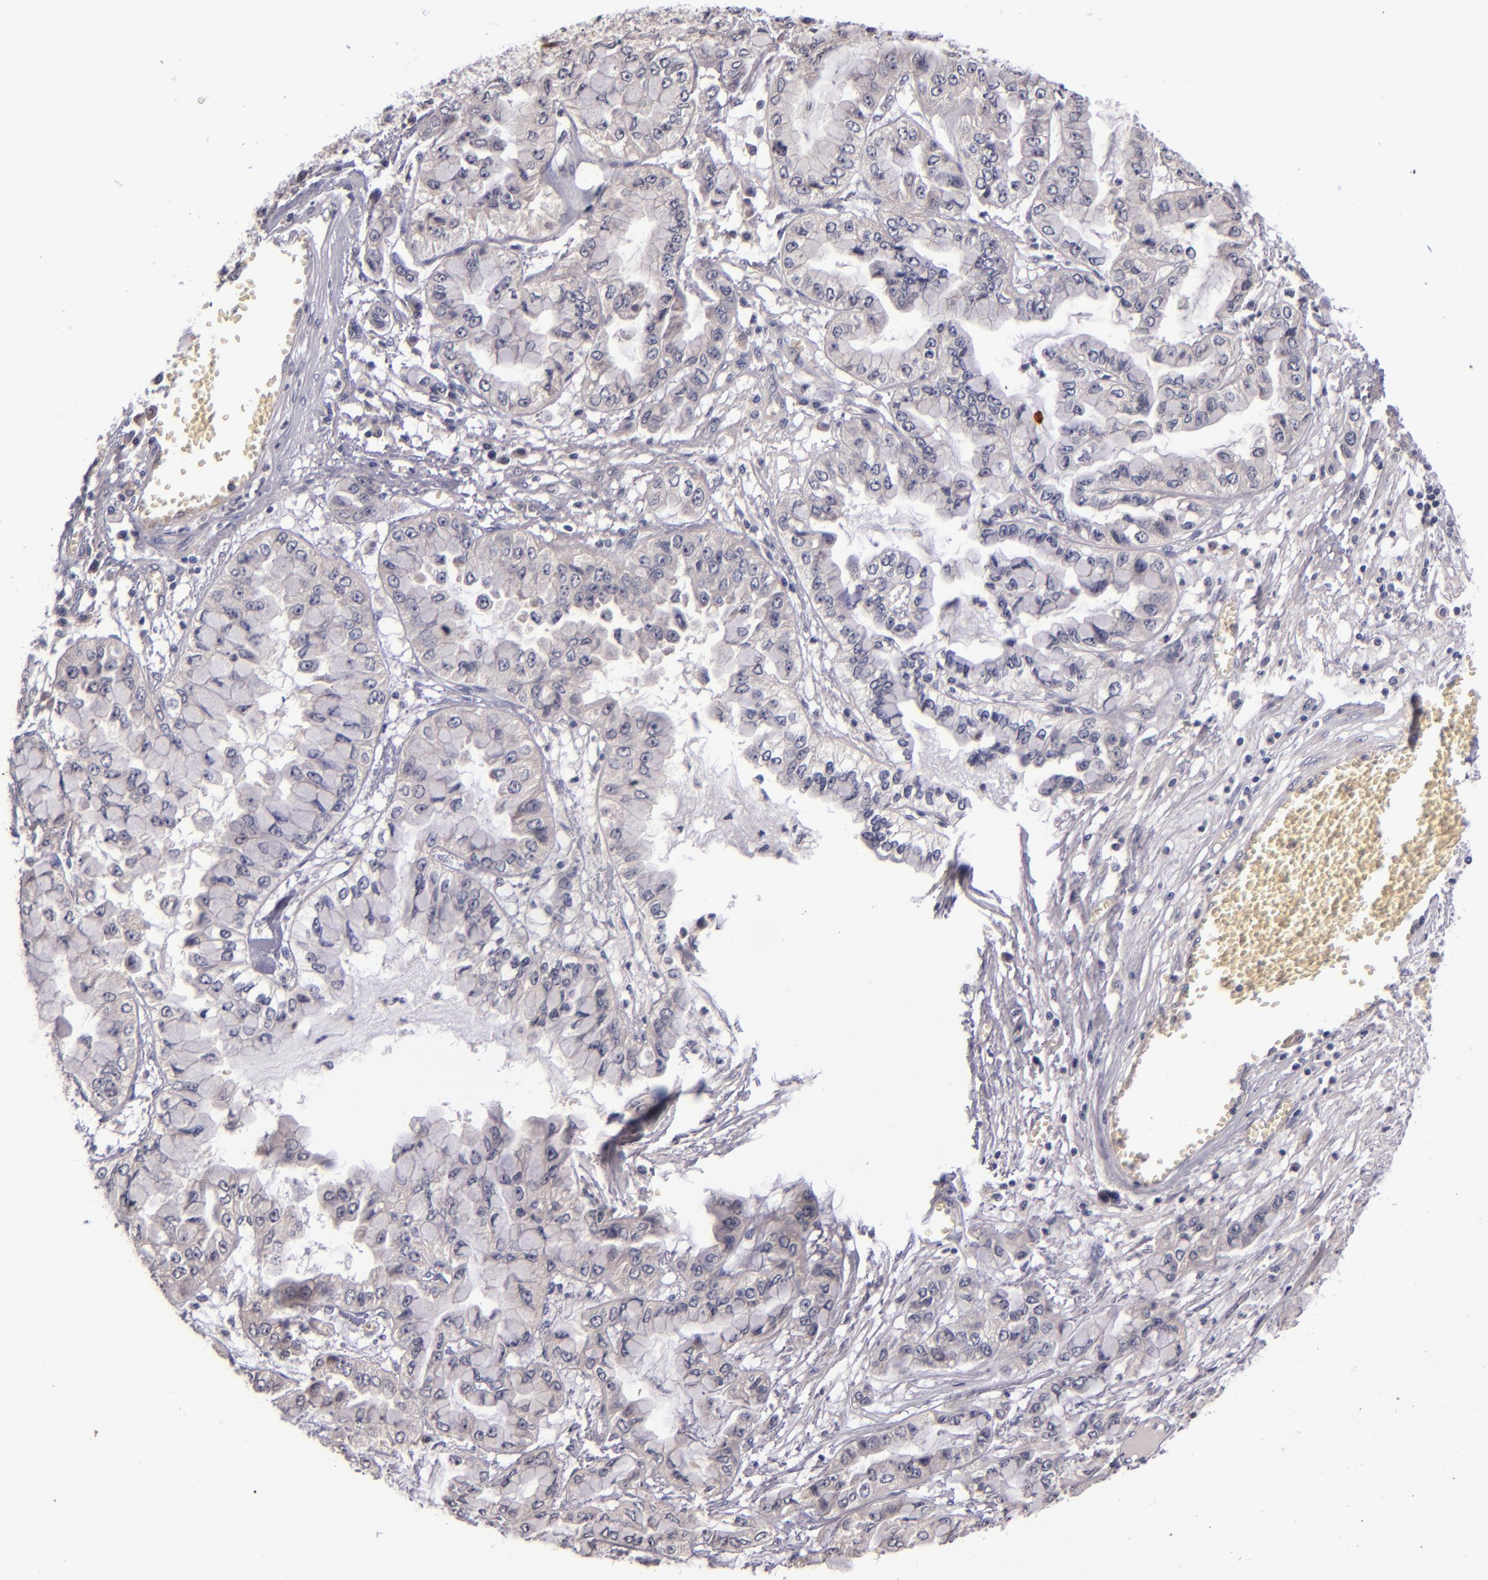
{"staining": {"intensity": "weak", "quantity": "<25%", "location": "cytoplasmic/membranous"}, "tissue": "liver cancer", "cell_type": "Tumor cells", "image_type": "cancer", "snomed": [{"axis": "morphology", "description": "Cholangiocarcinoma"}, {"axis": "topography", "description": "Liver"}], "caption": "Human liver cancer (cholangiocarcinoma) stained for a protein using IHC reveals no expression in tumor cells.", "gene": "TSC2", "patient": {"sex": "female", "age": 79}}